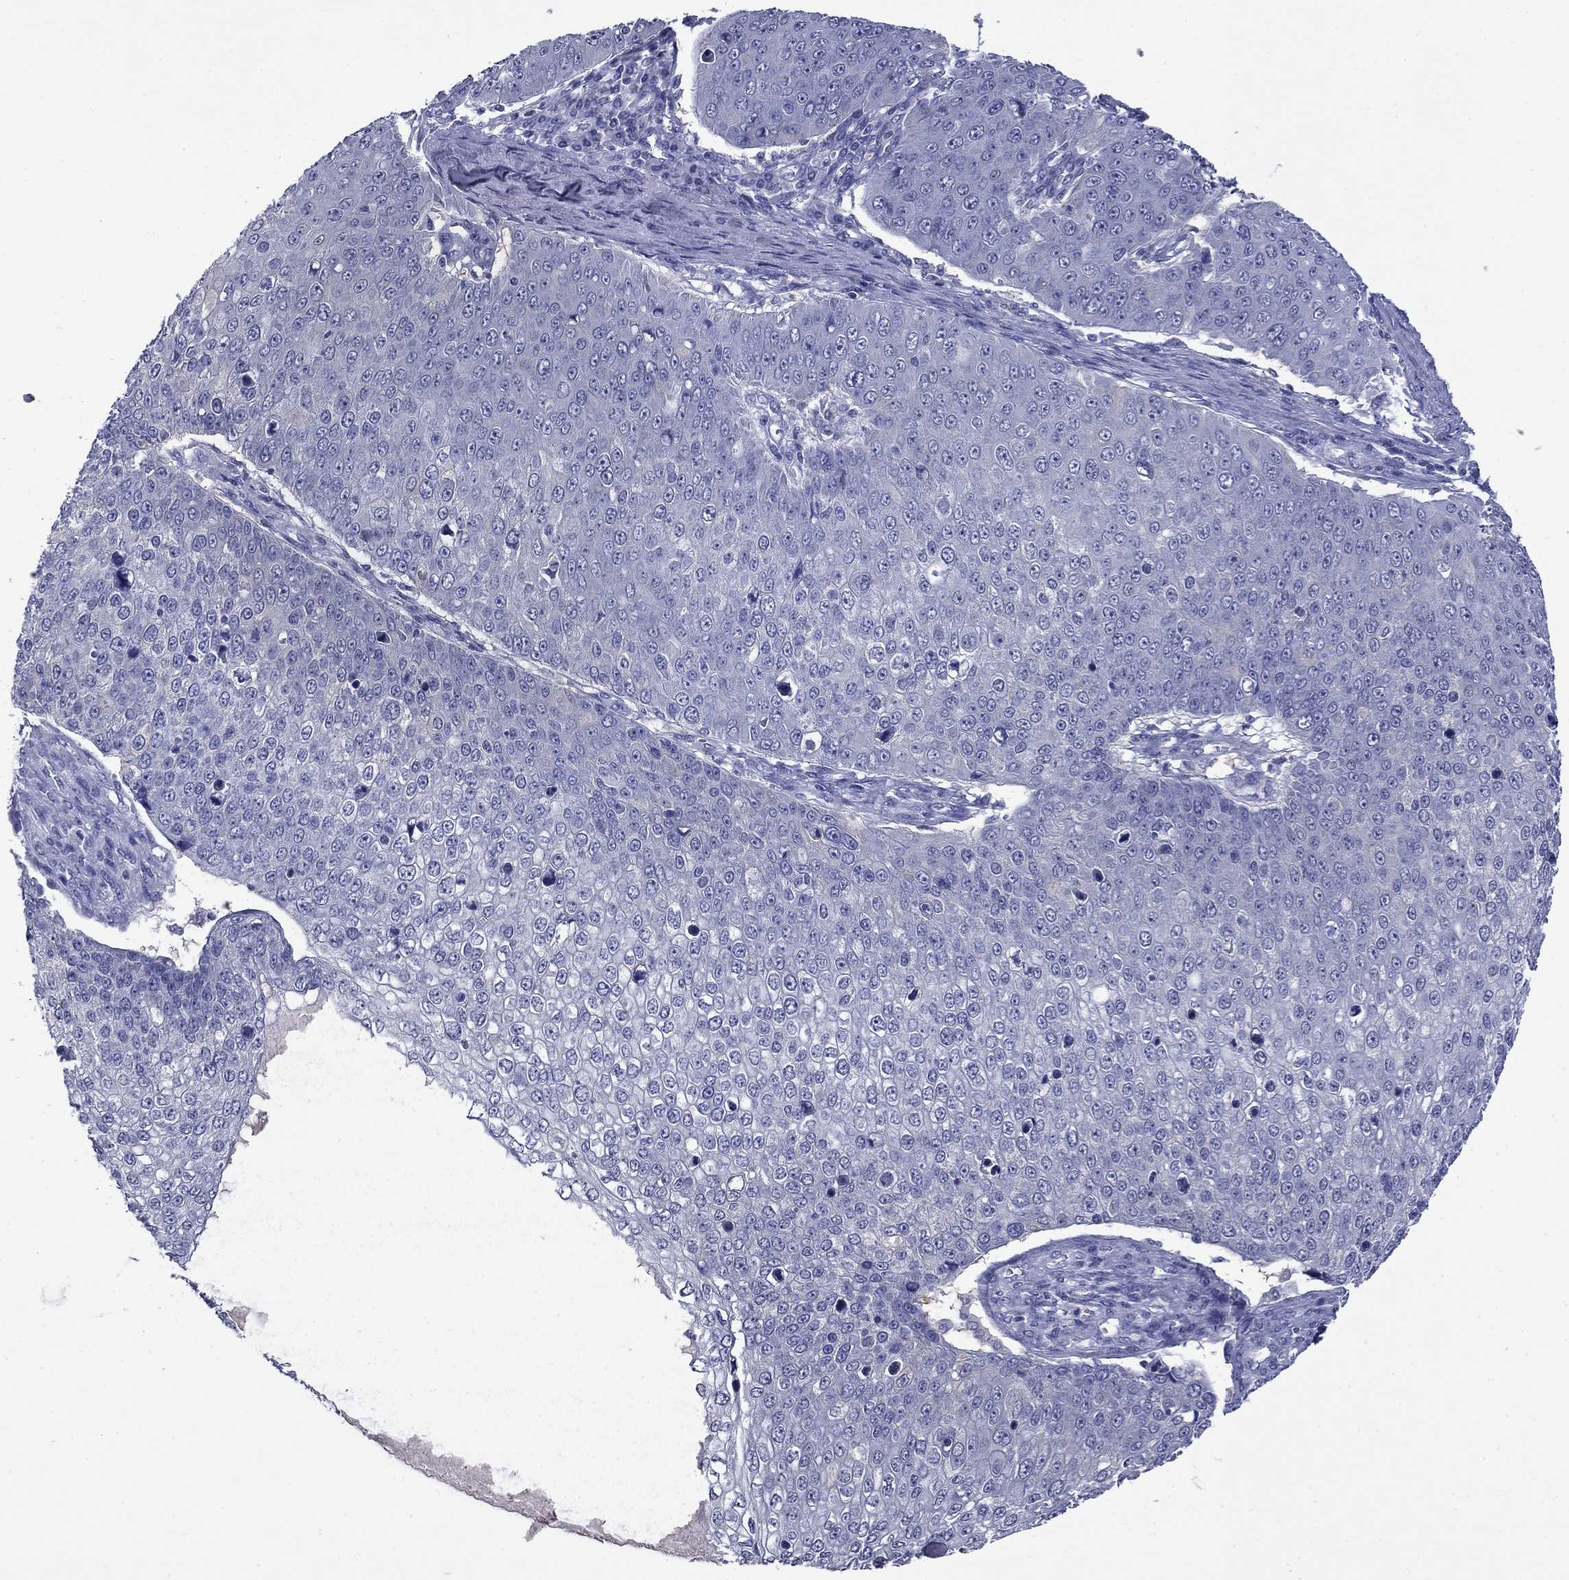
{"staining": {"intensity": "negative", "quantity": "none", "location": "none"}, "tissue": "skin cancer", "cell_type": "Tumor cells", "image_type": "cancer", "snomed": [{"axis": "morphology", "description": "Squamous cell carcinoma, NOS"}, {"axis": "topography", "description": "Skin"}], "caption": "This is a micrograph of immunohistochemistry staining of skin cancer (squamous cell carcinoma), which shows no positivity in tumor cells. Brightfield microscopy of IHC stained with DAB (3,3'-diaminobenzidine) (brown) and hematoxylin (blue), captured at high magnification.", "gene": "CFAP119", "patient": {"sex": "male", "age": 71}}